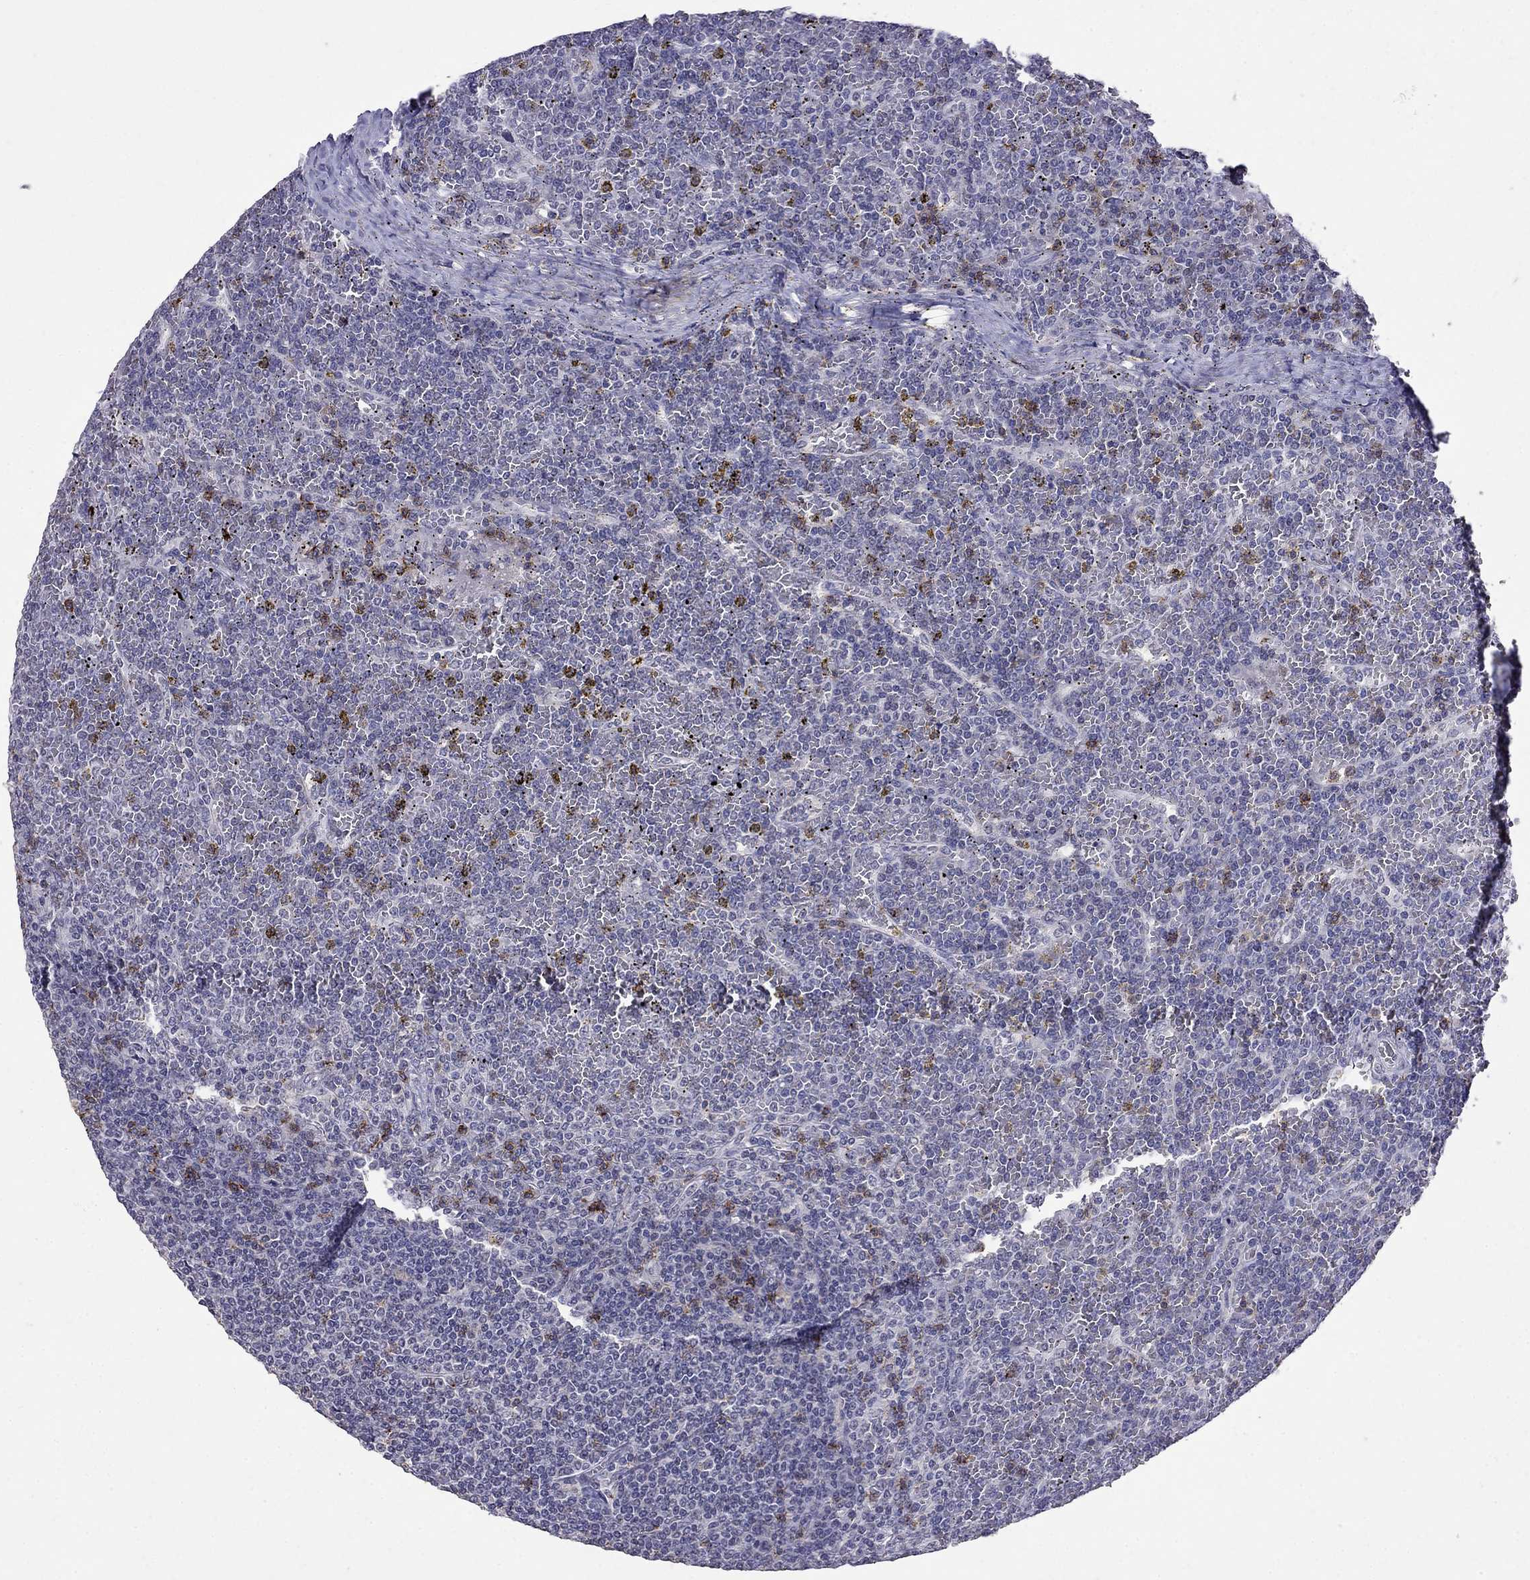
{"staining": {"intensity": "negative", "quantity": "none", "location": "none"}, "tissue": "lymphoma", "cell_type": "Tumor cells", "image_type": "cancer", "snomed": [{"axis": "morphology", "description": "Malignant lymphoma, non-Hodgkin's type, Low grade"}, {"axis": "topography", "description": "Spleen"}], "caption": "This is a histopathology image of immunohistochemistry (IHC) staining of malignant lymphoma, non-Hodgkin's type (low-grade), which shows no positivity in tumor cells.", "gene": "CD8B", "patient": {"sex": "female", "age": 19}}